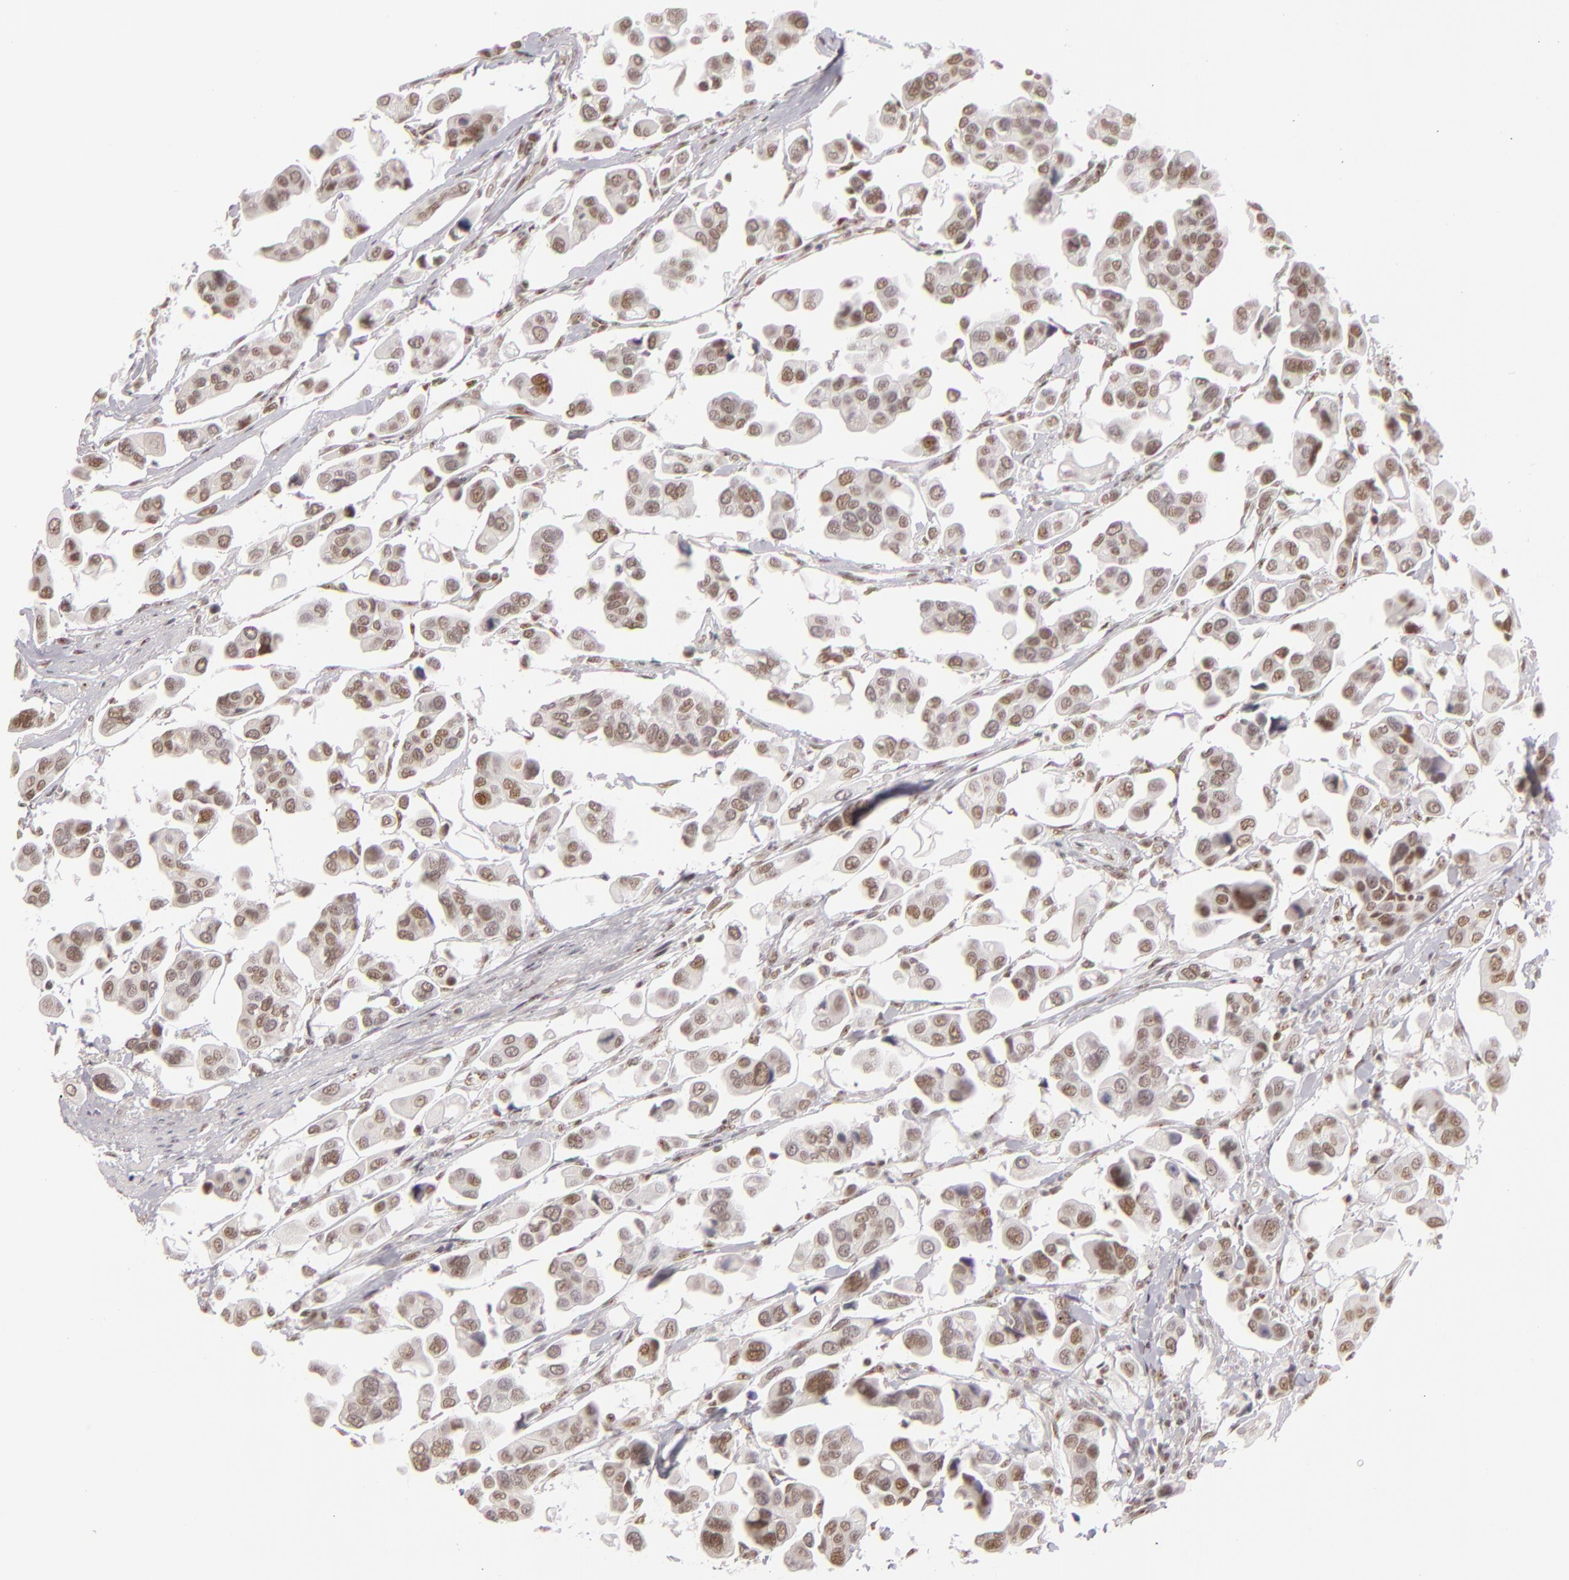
{"staining": {"intensity": "moderate", "quantity": "<25%", "location": "nuclear"}, "tissue": "urothelial cancer", "cell_type": "Tumor cells", "image_type": "cancer", "snomed": [{"axis": "morphology", "description": "Adenocarcinoma, NOS"}, {"axis": "topography", "description": "Urinary bladder"}], "caption": "Brown immunohistochemical staining in human urothelial cancer demonstrates moderate nuclear positivity in about <25% of tumor cells.", "gene": "DAXX", "patient": {"sex": "male", "age": 61}}